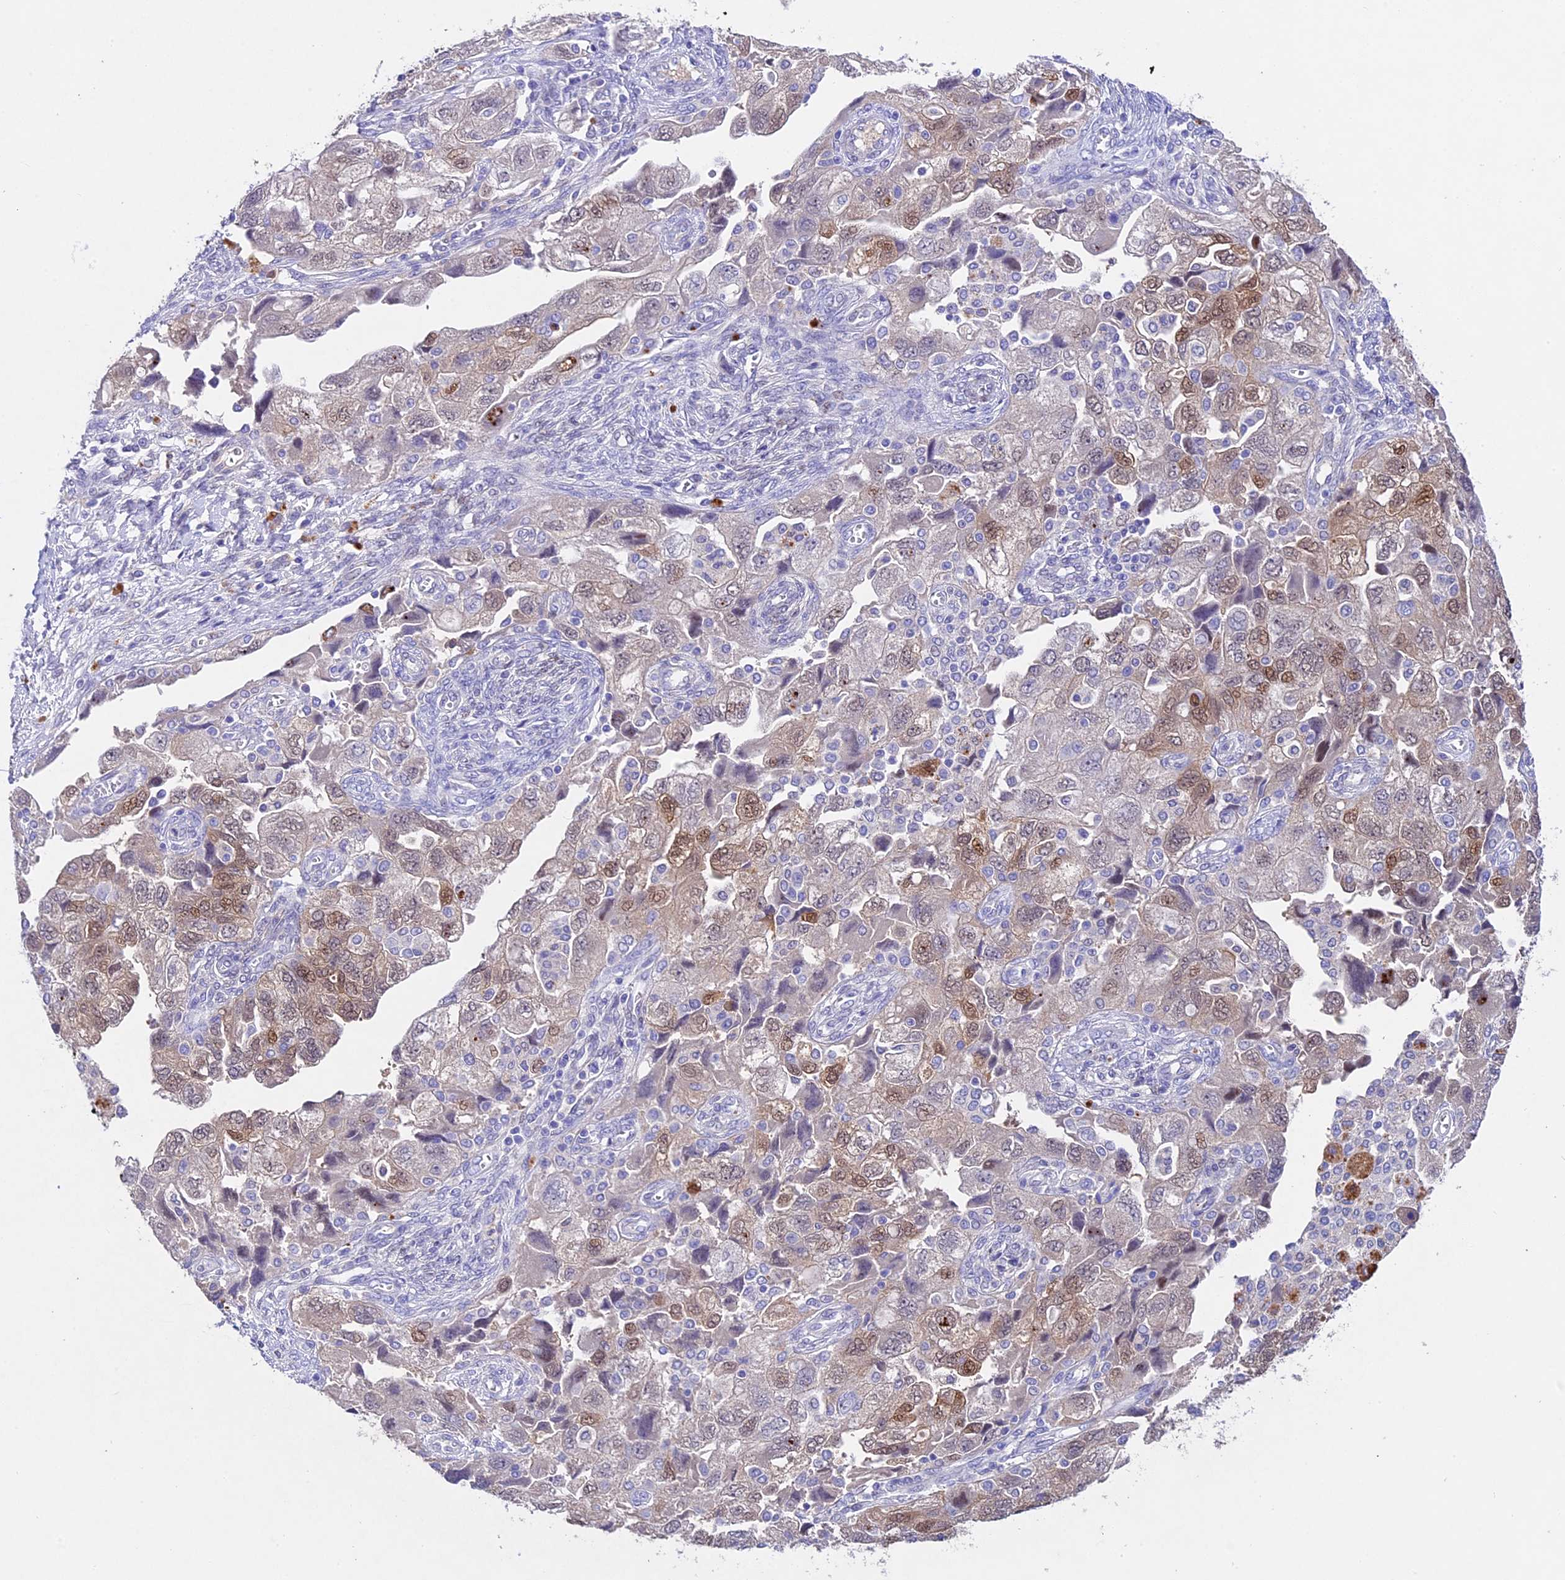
{"staining": {"intensity": "moderate", "quantity": "25%-75%", "location": "nuclear"}, "tissue": "ovarian cancer", "cell_type": "Tumor cells", "image_type": "cancer", "snomed": [{"axis": "morphology", "description": "Carcinoma, NOS"}, {"axis": "morphology", "description": "Cystadenocarcinoma, serous, NOS"}, {"axis": "topography", "description": "Ovary"}], "caption": "Immunohistochemistry of human carcinoma (ovarian) reveals medium levels of moderate nuclear staining in approximately 25%-75% of tumor cells. (DAB IHC with brightfield microscopy, high magnification).", "gene": "TGDS", "patient": {"sex": "female", "age": 69}}